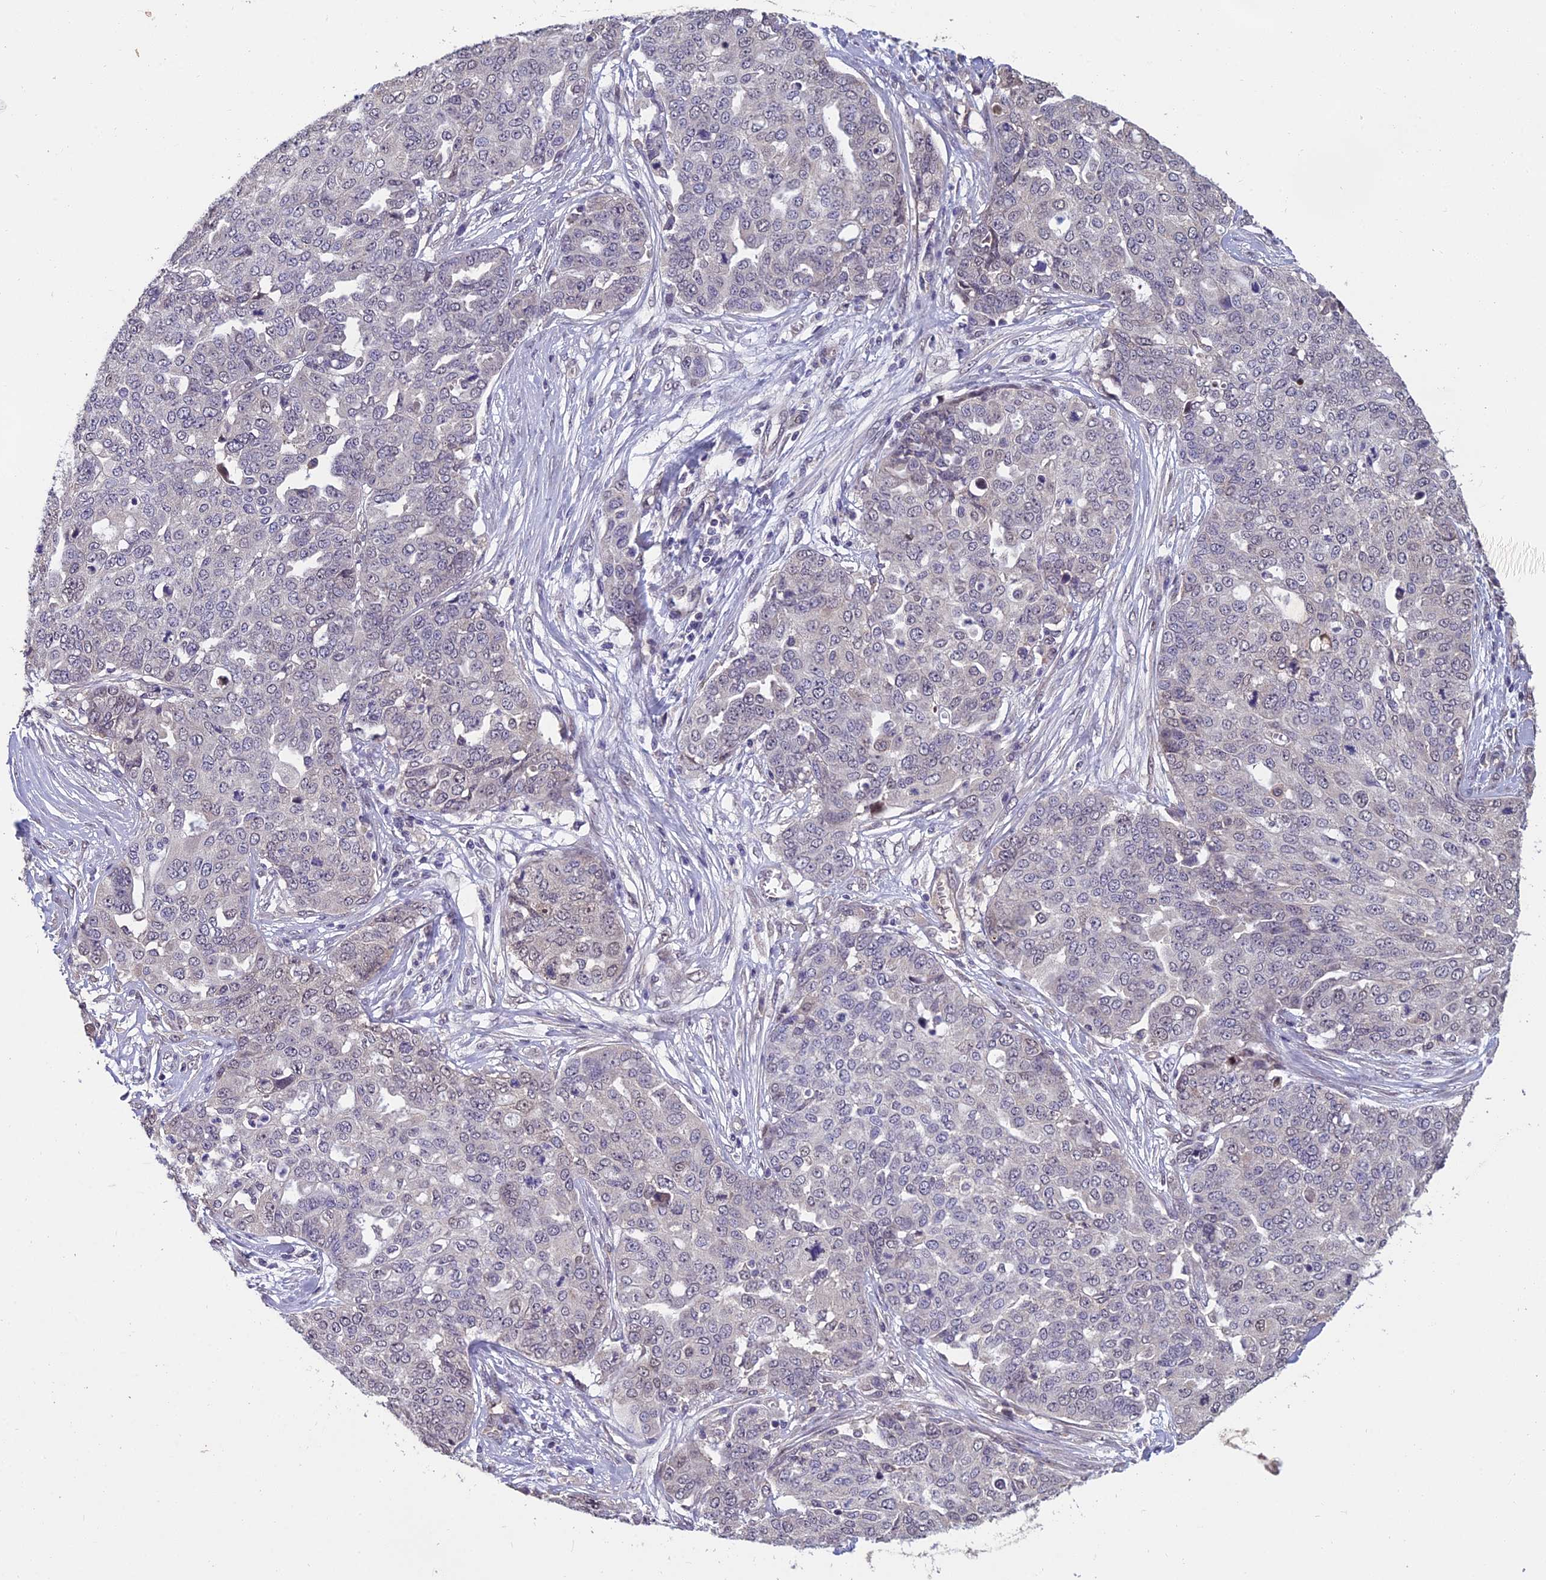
{"staining": {"intensity": "negative", "quantity": "none", "location": "none"}, "tissue": "ovarian cancer", "cell_type": "Tumor cells", "image_type": "cancer", "snomed": [{"axis": "morphology", "description": "Cystadenocarcinoma, serous, NOS"}, {"axis": "topography", "description": "Soft tissue"}, {"axis": "topography", "description": "Ovary"}], "caption": "Immunohistochemistry (IHC) photomicrograph of neoplastic tissue: human ovarian cancer stained with DAB reveals no significant protein staining in tumor cells. (Stains: DAB (3,3'-diaminobenzidine) immunohistochemistry with hematoxylin counter stain, Microscopy: brightfield microscopy at high magnification).", "gene": "GRWD1", "patient": {"sex": "female", "age": 57}}